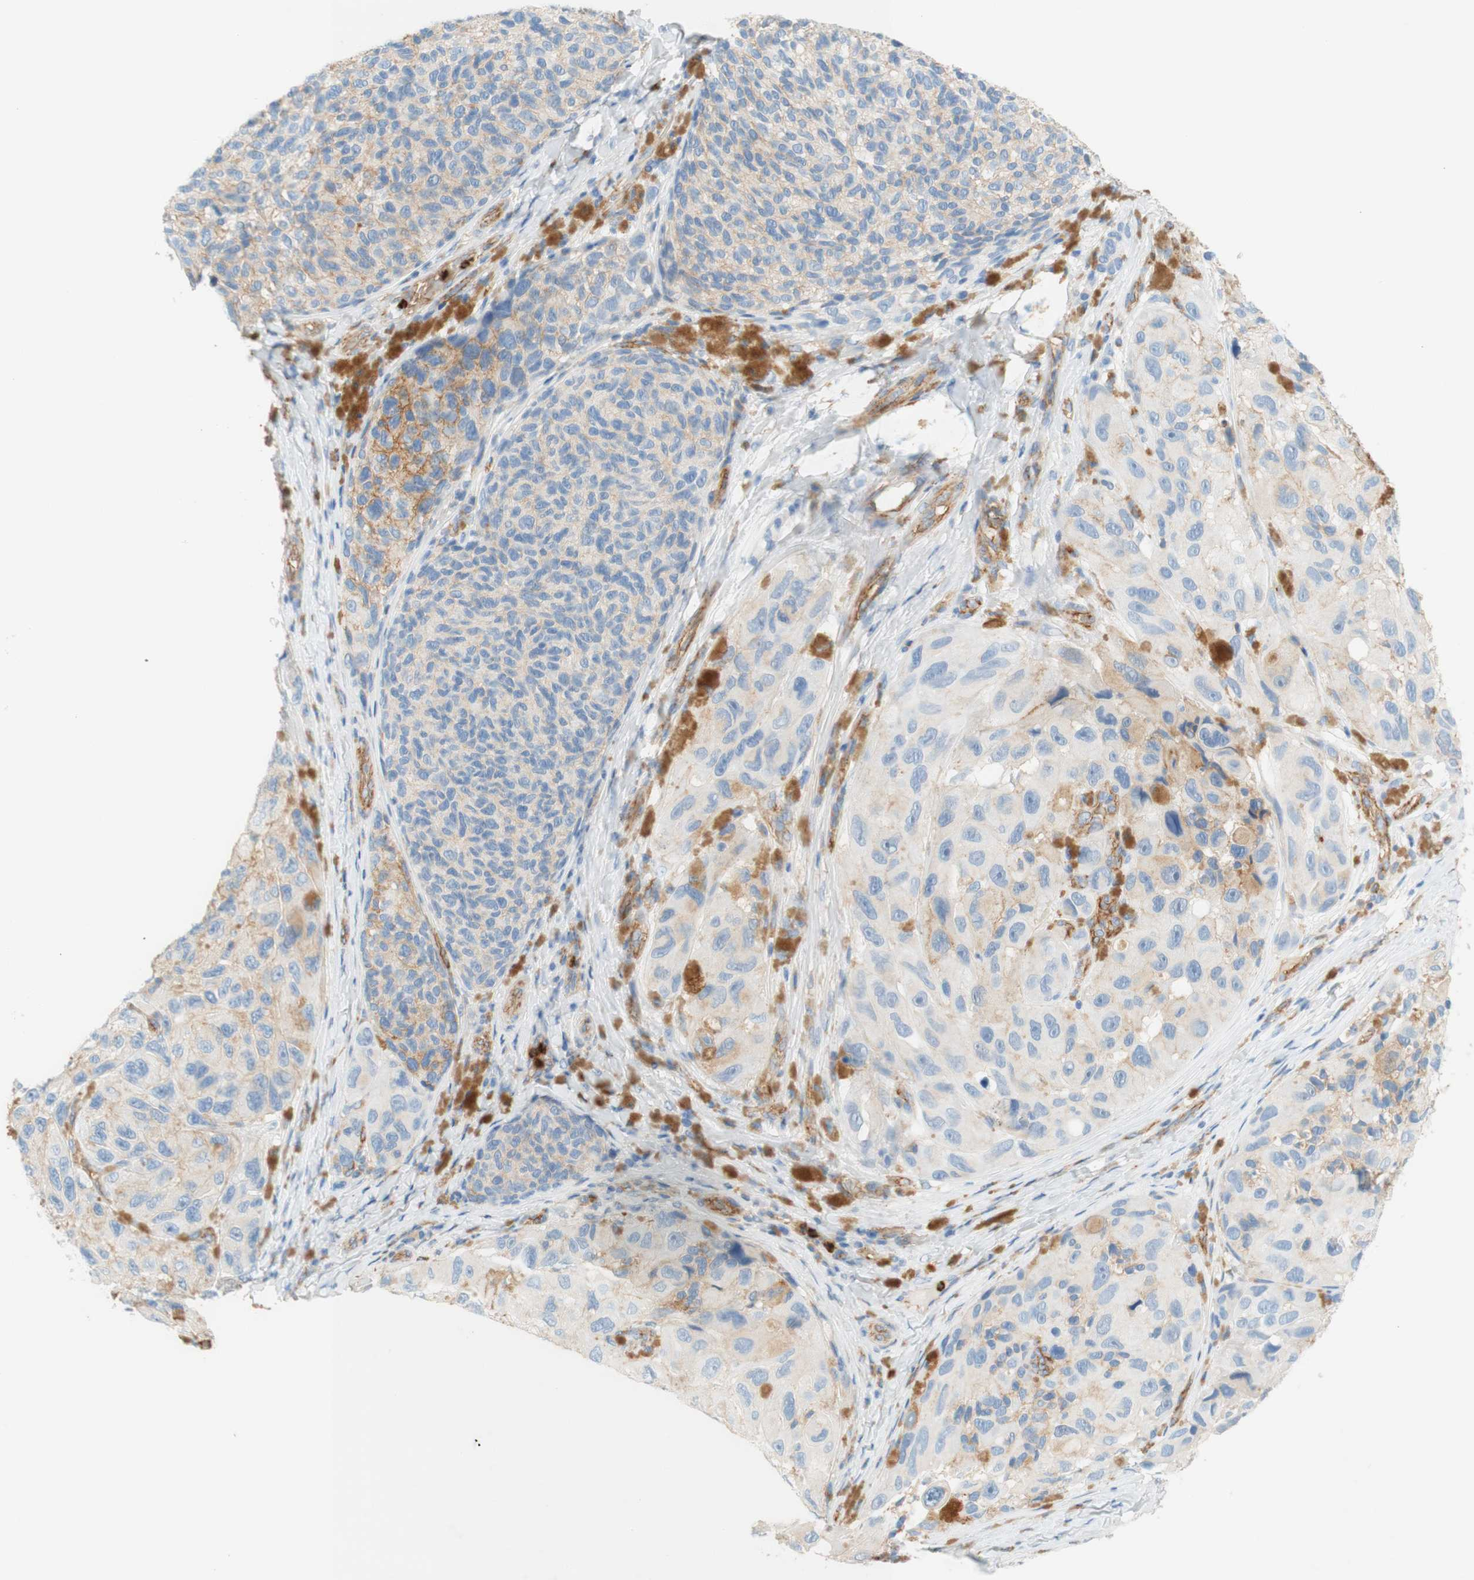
{"staining": {"intensity": "weak", "quantity": "25%-75%", "location": "cytoplasmic/membranous"}, "tissue": "melanoma", "cell_type": "Tumor cells", "image_type": "cancer", "snomed": [{"axis": "morphology", "description": "Malignant melanoma, NOS"}, {"axis": "topography", "description": "Skin"}], "caption": "Immunohistochemical staining of human melanoma demonstrates weak cytoplasmic/membranous protein expression in approximately 25%-75% of tumor cells.", "gene": "STOM", "patient": {"sex": "female", "age": 73}}